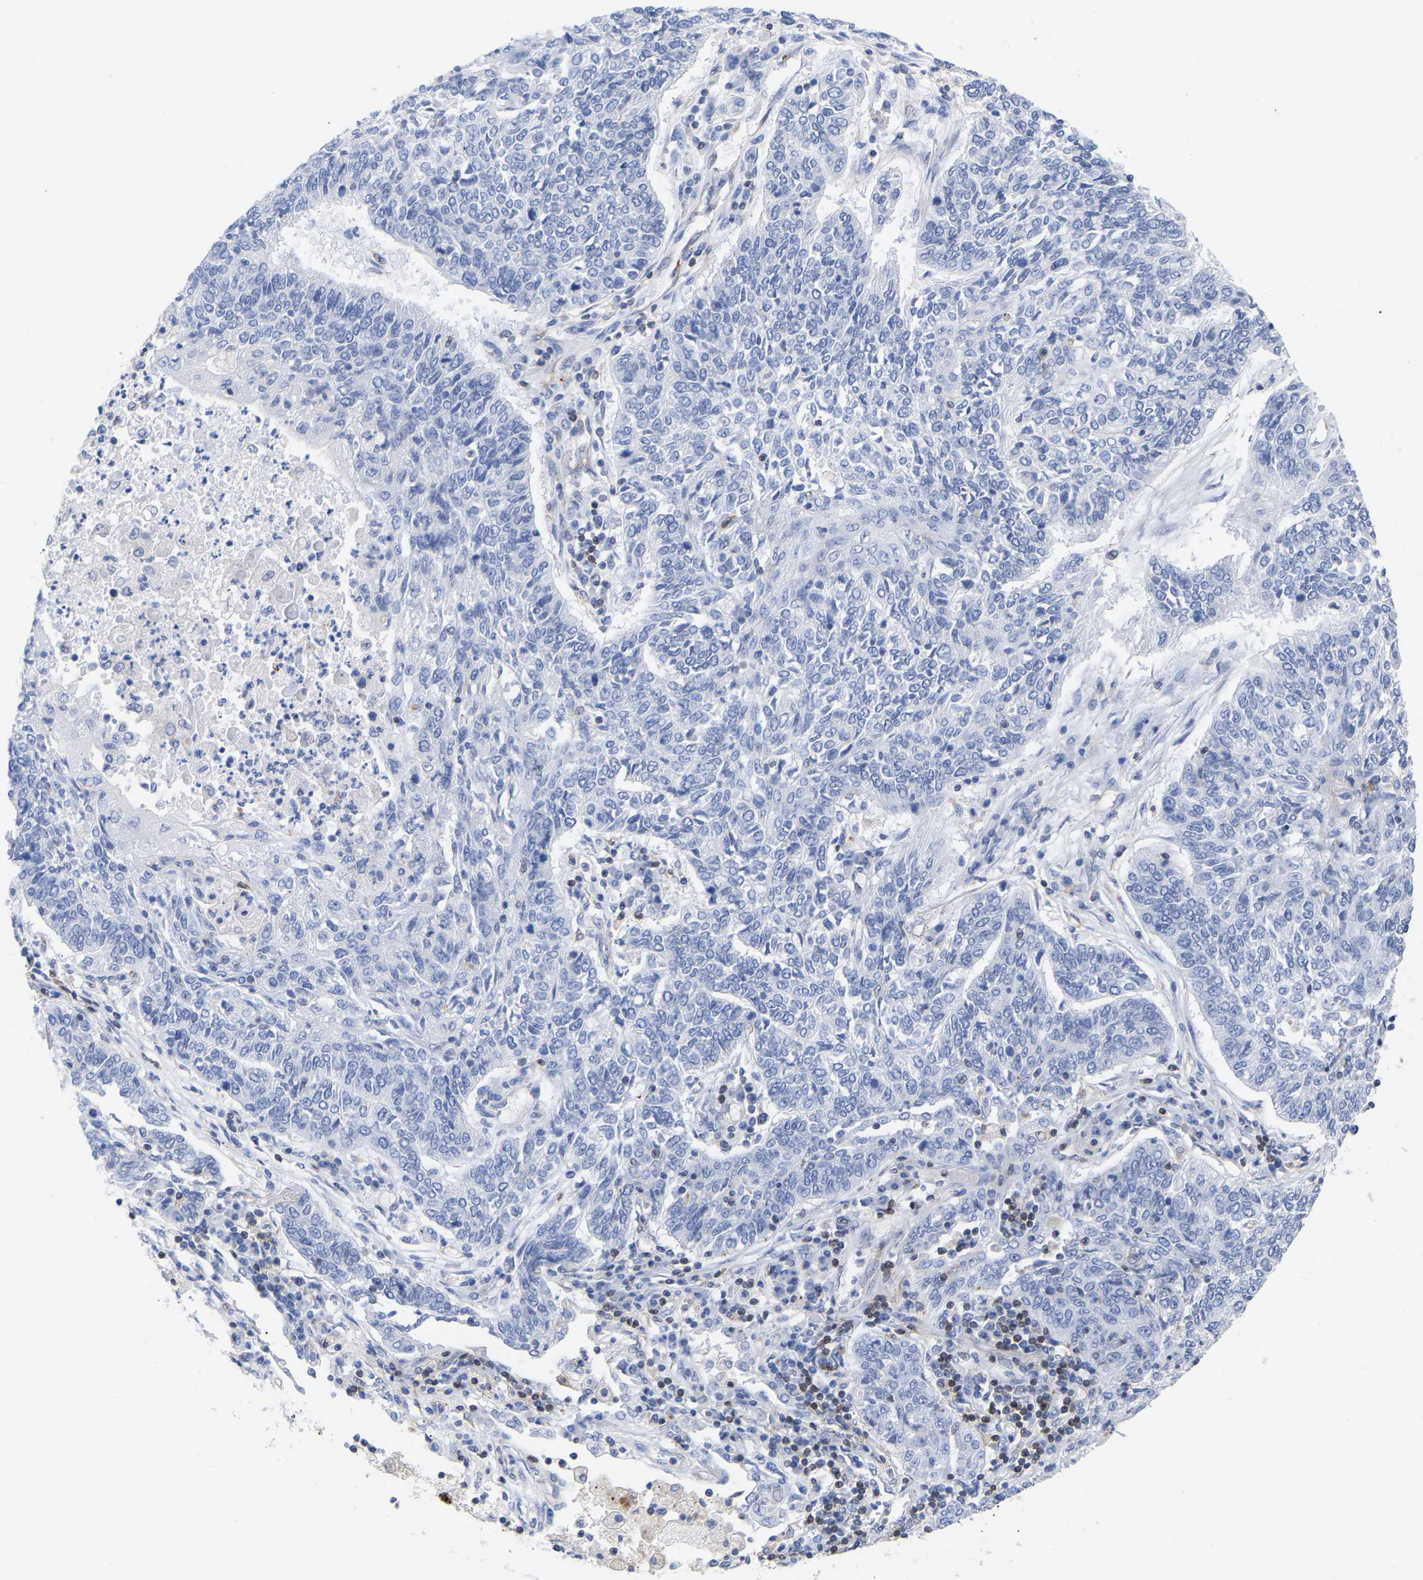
{"staining": {"intensity": "negative", "quantity": "none", "location": "none"}, "tissue": "lung cancer", "cell_type": "Tumor cells", "image_type": "cancer", "snomed": [{"axis": "morphology", "description": "Normal tissue, NOS"}, {"axis": "morphology", "description": "Squamous cell carcinoma, NOS"}, {"axis": "topography", "description": "Cartilage tissue"}, {"axis": "topography", "description": "Bronchus"}, {"axis": "topography", "description": "Lung"}], "caption": "Lung cancer was stained to show a protein in brown. There is no significant staining in tumor cells.", "gene": "GIMAP4", "patient": {"sex": "female", "age": 49}}